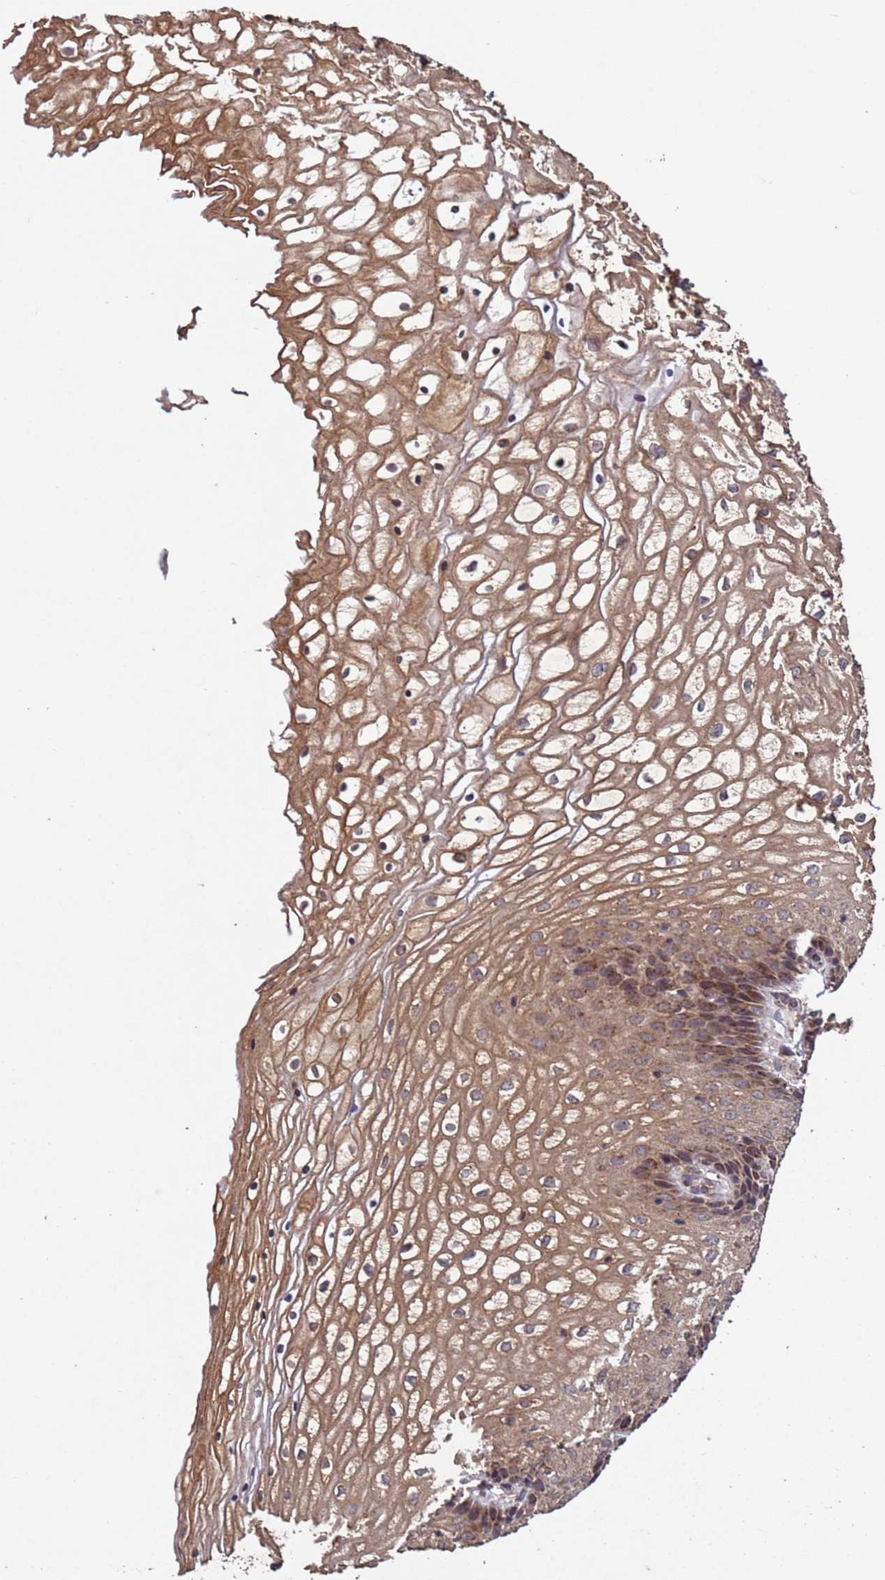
{"staining": {"intensity": "moderate", "quantity": ">75%", "location": "cytoplasmic/membranous"}, "tissue": "vagina", "cell_type": "Squamous epithelial cells", "image_type": "normal", "snomed": [{"axis": "morphology", "description": "Normal tissue, NOS"}, {"axis": "topography", "description": "Vagina"}], "caption": "Unremarkable vagina was stained to show a protein in brown. There is medium levels of moderate cytoplasmic/membranous positivity in about >75% of squamous epithelial cells.", "gene": "FASTKD1", "patient": {"sex": "female", "age": 34}}